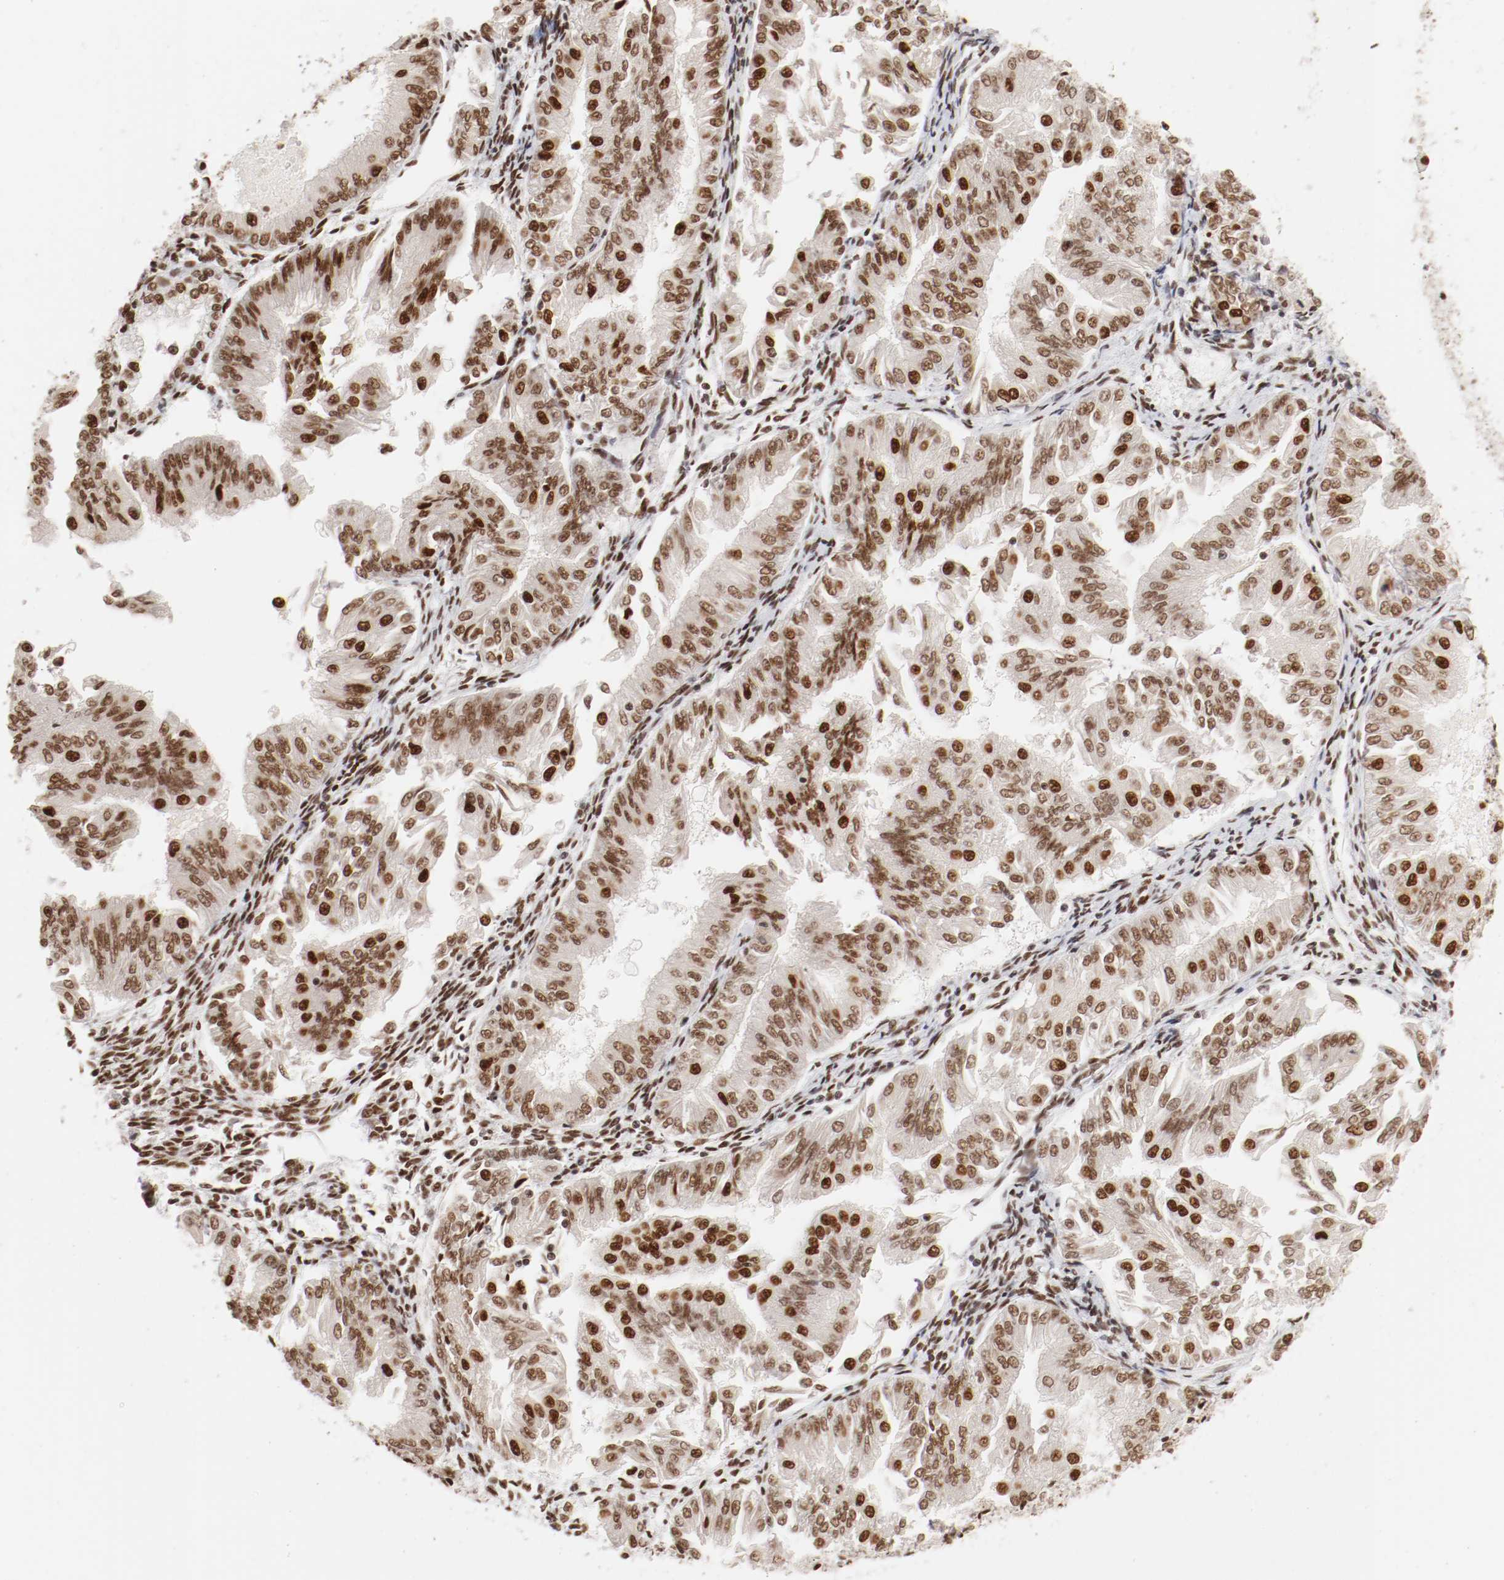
{"staining": {"intensity": "strong", "quantity": ">75%", "location": "nuclear"}, "tissue": "endometrial cancer", "cell_type": "Tumor cells", "image_type": "cancer", "snomed": [{"axis": "morphology", "description": "Adenocarcinoma, NOS"}, {"axis": "topography", "description": "Endometrium"}], "caption": "This histopathology image displays IHC staining of endometrial cancer (adenocarcinoma), with high strong nuclear staining in about >75% of tumor cells.", "gene": "TP53BP1", "patient": {"sex": "female", "age": 53}}